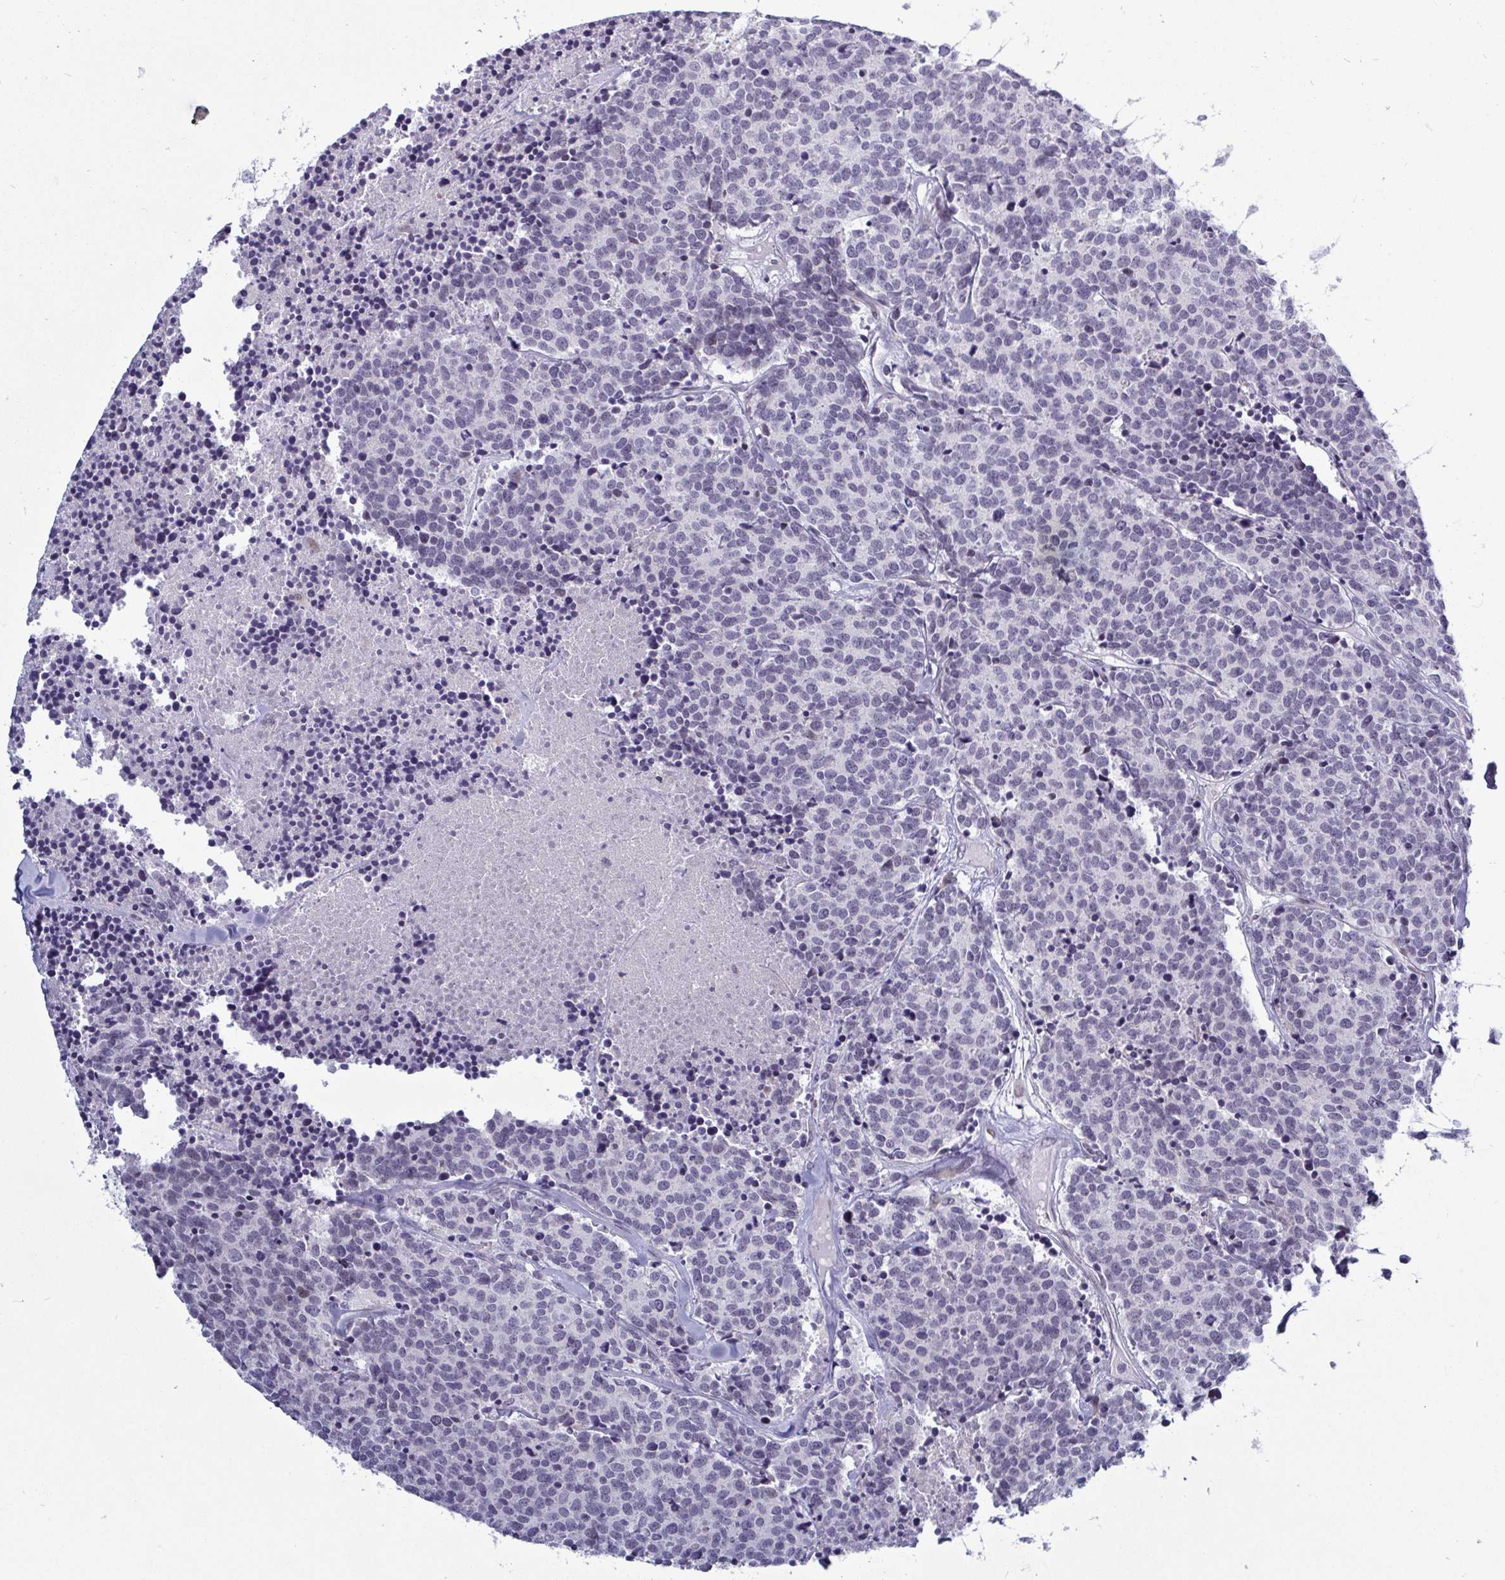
{"staining": {"intensity": "negative", "quantity": "none", "location": "none"}, "tissue": "carcinoid", "cell_type": "Tumor cells", "image_type": "cancer", "snomed": [{"axis": "morphology", "description": "Carcinoid, malignant, NOS"}, {"axis": "topography", "description": "Skin"}], "caption": "Immunohistochemistry micrograph of carcinoid stained for a protein (brown), which reveals no expression in tumor cells.", "gene": "TCEAL8", "patient": {"sex": "female", "age": 79}}